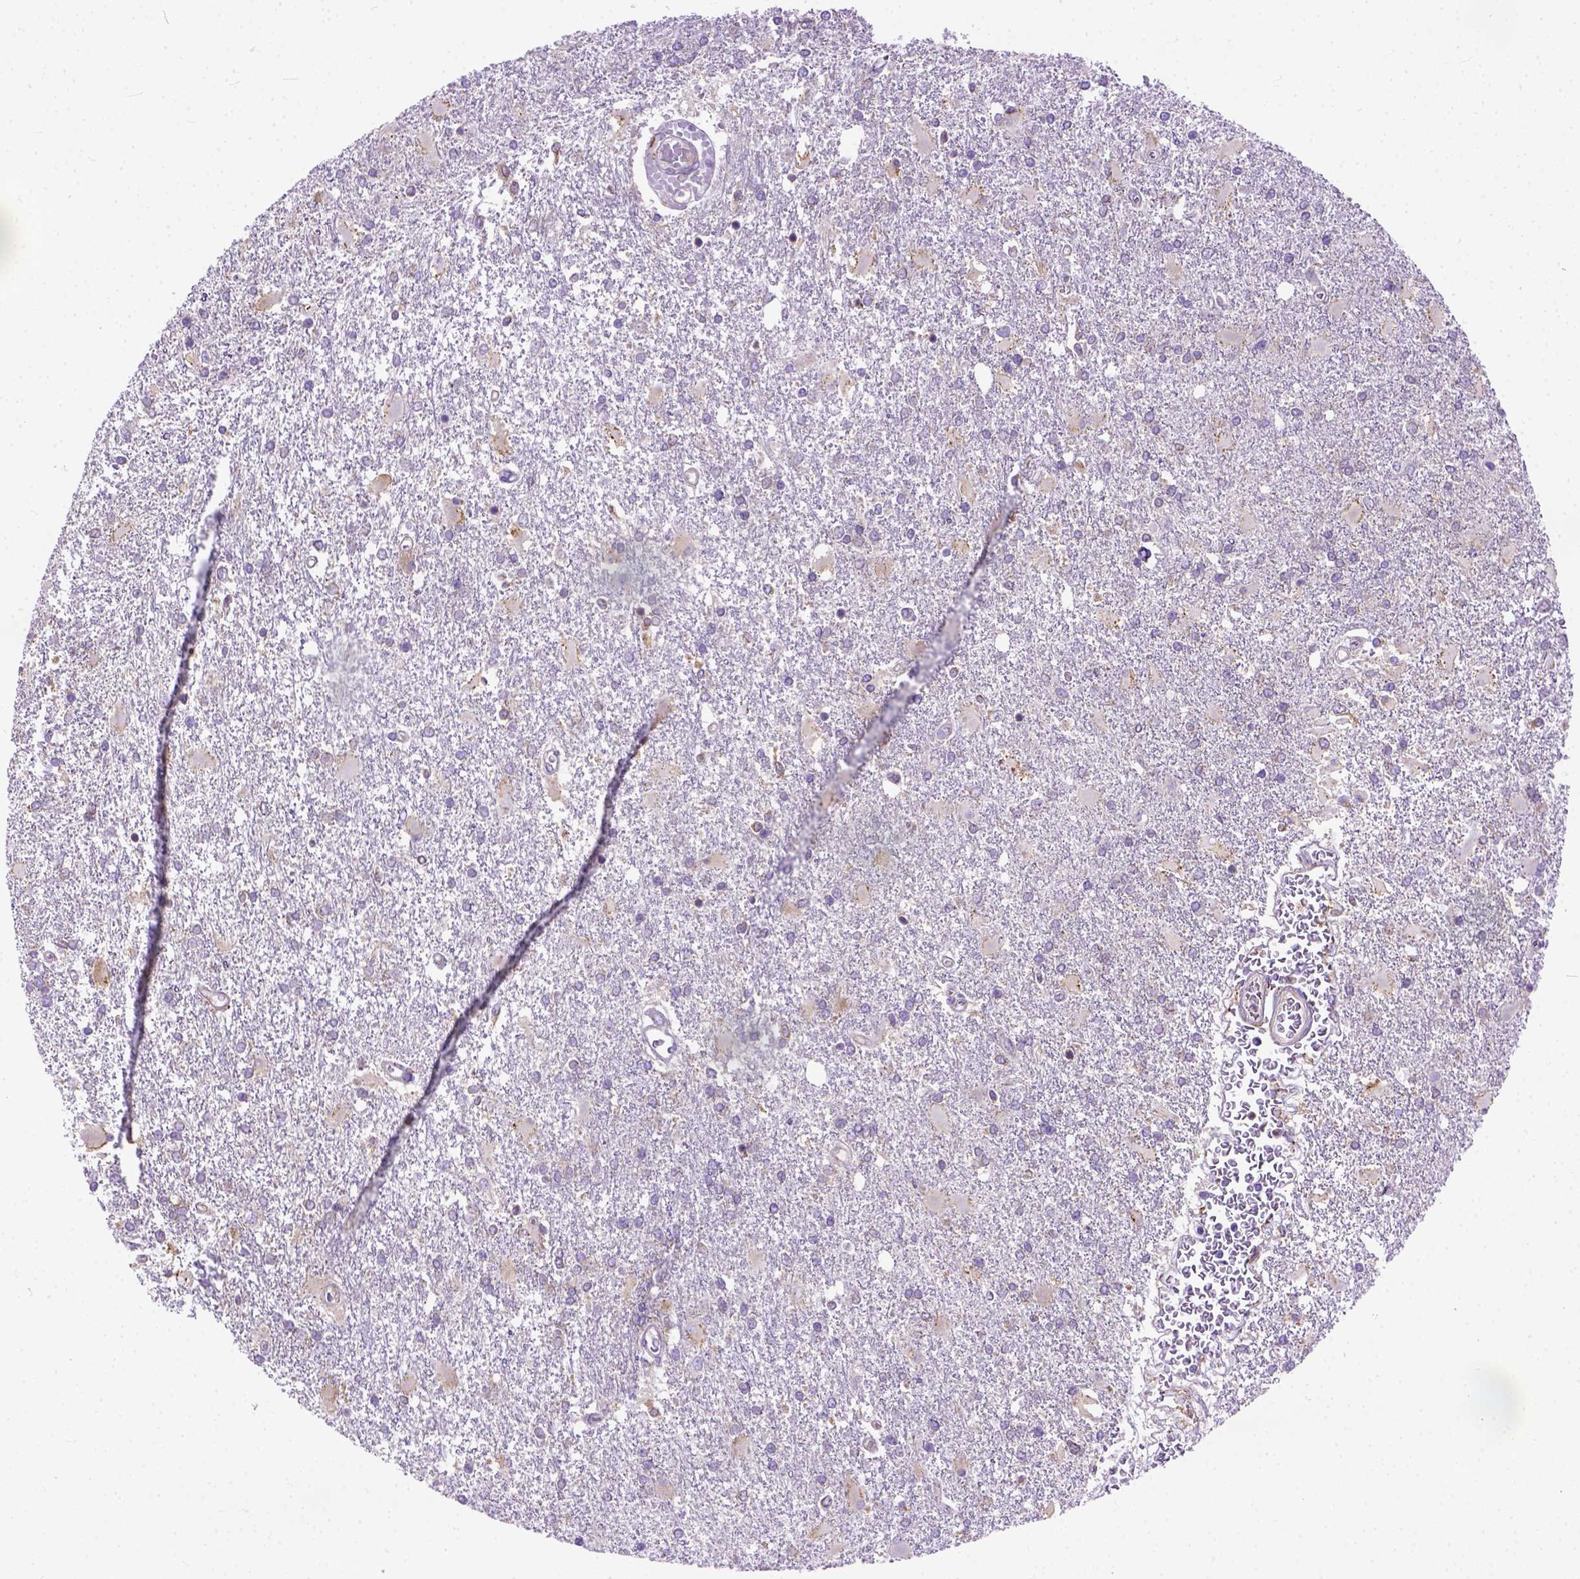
{"staining": {"intensity": "negative", "quantity": "none", "location": "none"}, "tissue": "glioma", "cell_type": "Tumor cells", "image_type": "cancer", "snomed": [{"axis": "morphology", "description": "Glioma, malignant, High grade"}, {"axis": "topography", "description": "Cerebral cortex"}], "caption": "DAB immunohistochemical staining of malignant glioma (high-grade) reveals no significant staining in tumor cells.", "gene": "PLK4", "patient": {"sex": "male", "age": 79}}